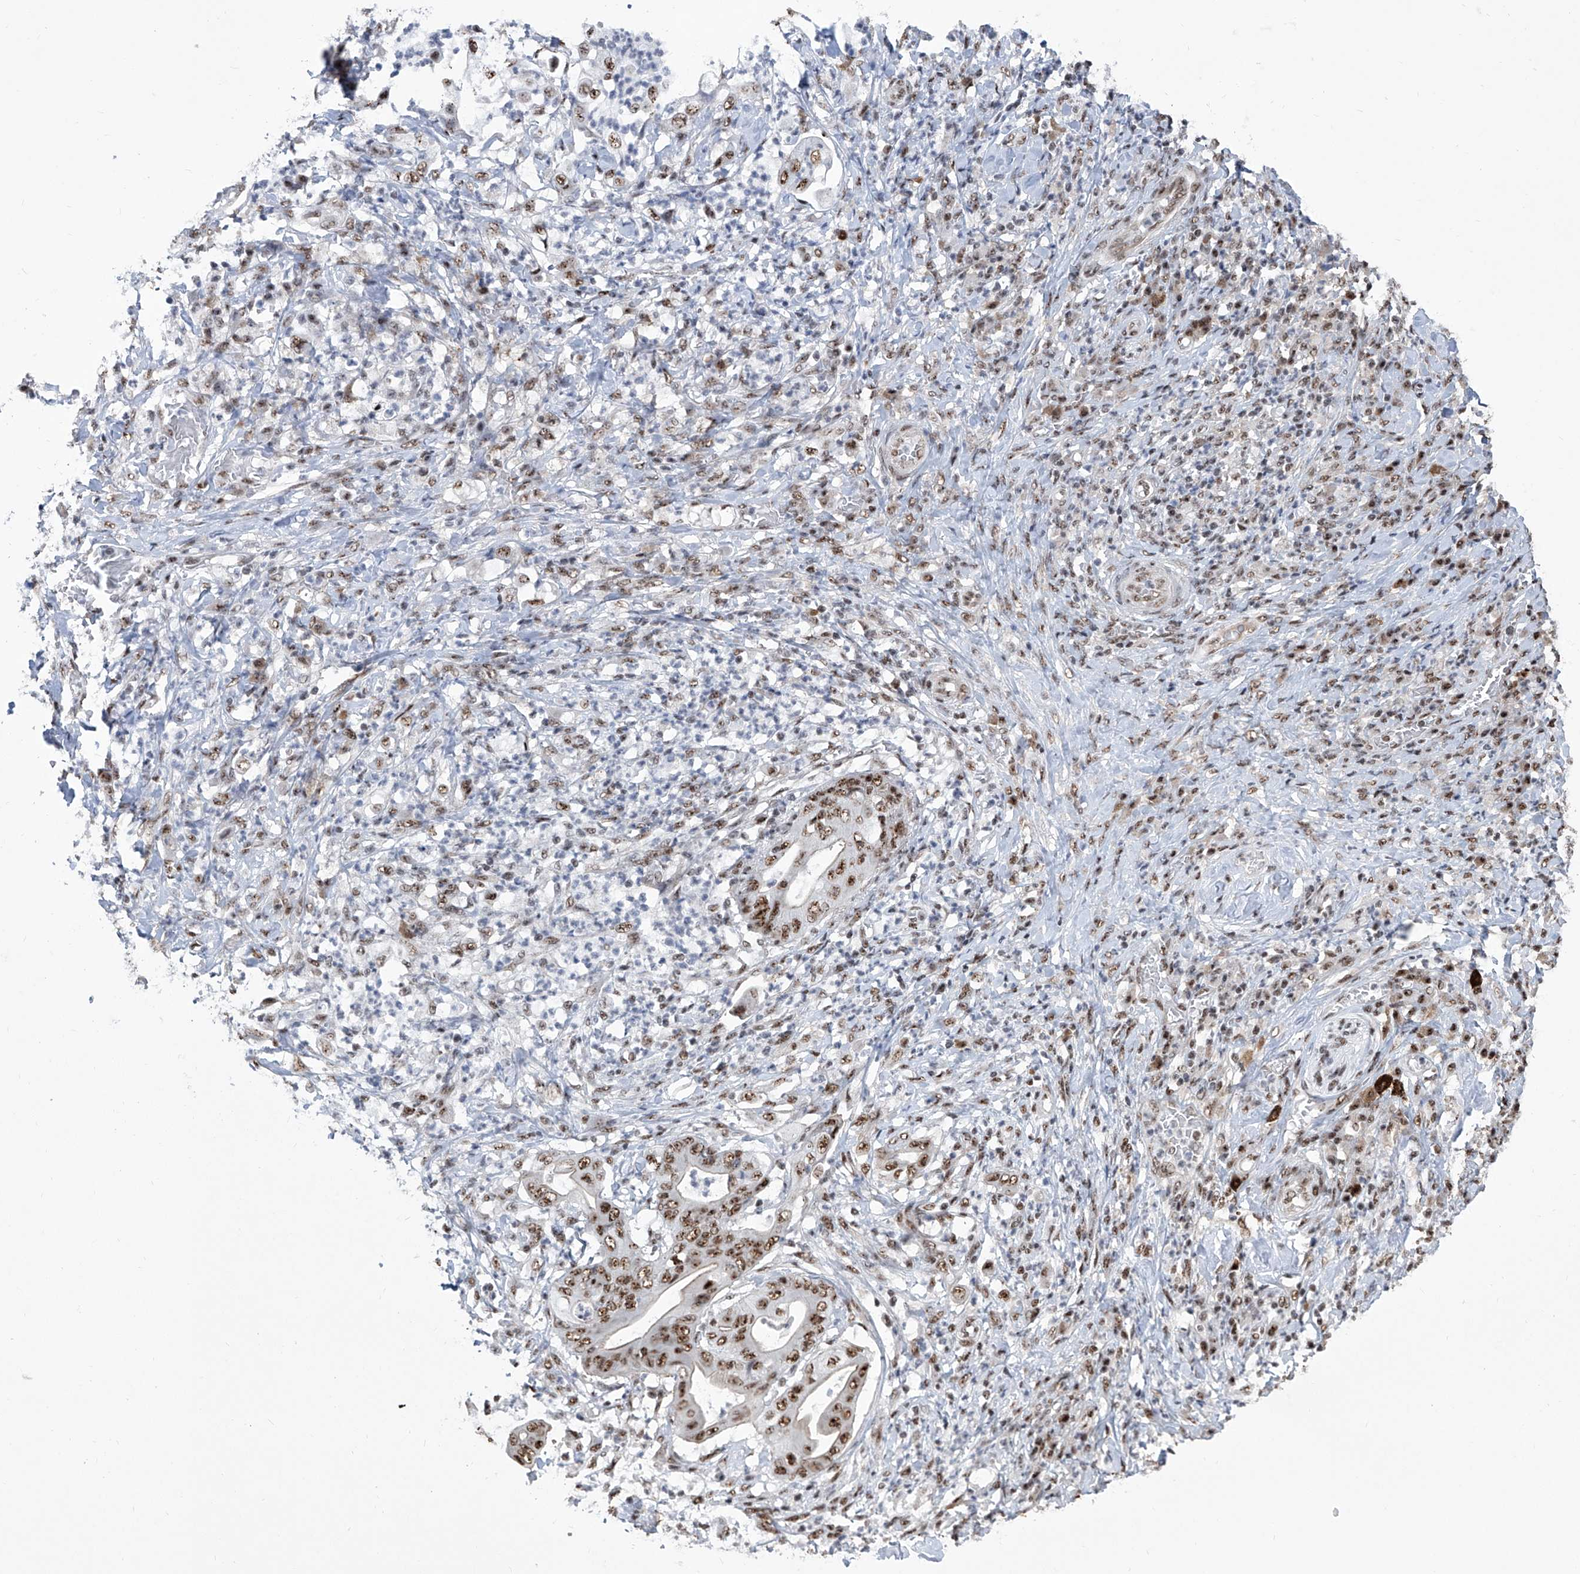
{"staining": {"intensity": "strong", "quantity": ">75%", "location": "nuclear"}, "tissue": "stomach cancer", "cell_type": "Tumor cells", "image_type": "cancer", "snomed": [{"axis": "morphology", "description": "Adenocarcinoma, NOS"}, {"axis": "topography", "description": "Stomach"}], "caption": "Protein staining demonstrates strong nuclear staining in approximately >75% of tumor cells in stomach cancer (adenocarcinoma).", "gene": "FBXL4", "patient": {"sex": "female", "age": 73}}